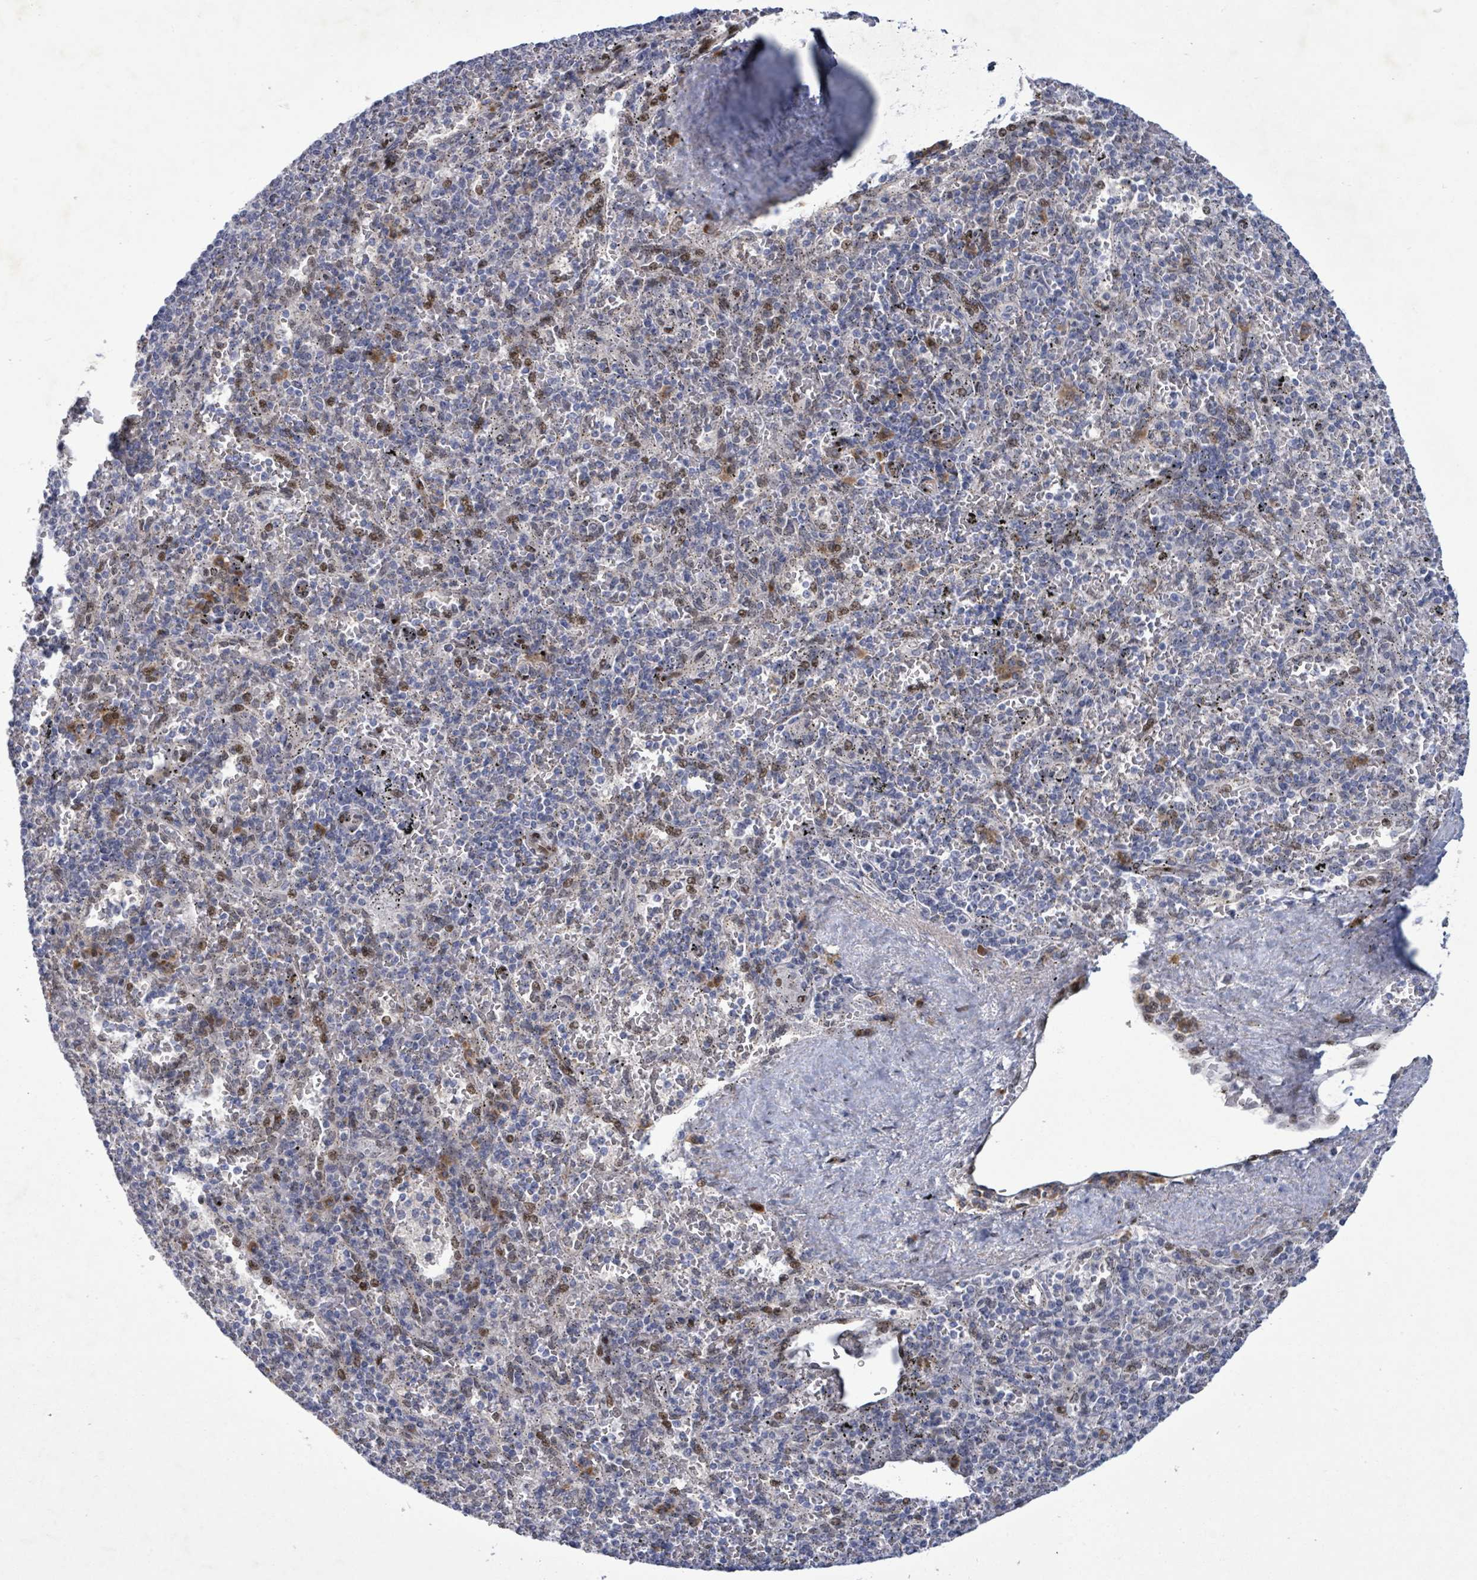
{"staining": {"intensity": "moderate", "quantity": "<25%", "location": "nuclear"}, "tissue": "spleen", "cell_type": "Cells in red pulp", "image_type": "normal", "snomed": [{"axis": "morphology", "description": "Normal tissue, NOS"}, {"axis": "topography", "description": "Spleen"}], "caption": "A histopathology image showing moderate nuclear positivity in approximately <25% of cells in red pulp in benign spleen, as visualized by brown immunohistochemical staining.", "gene": "TUSC1", "patient": {"sex": "male", "age": 82}}